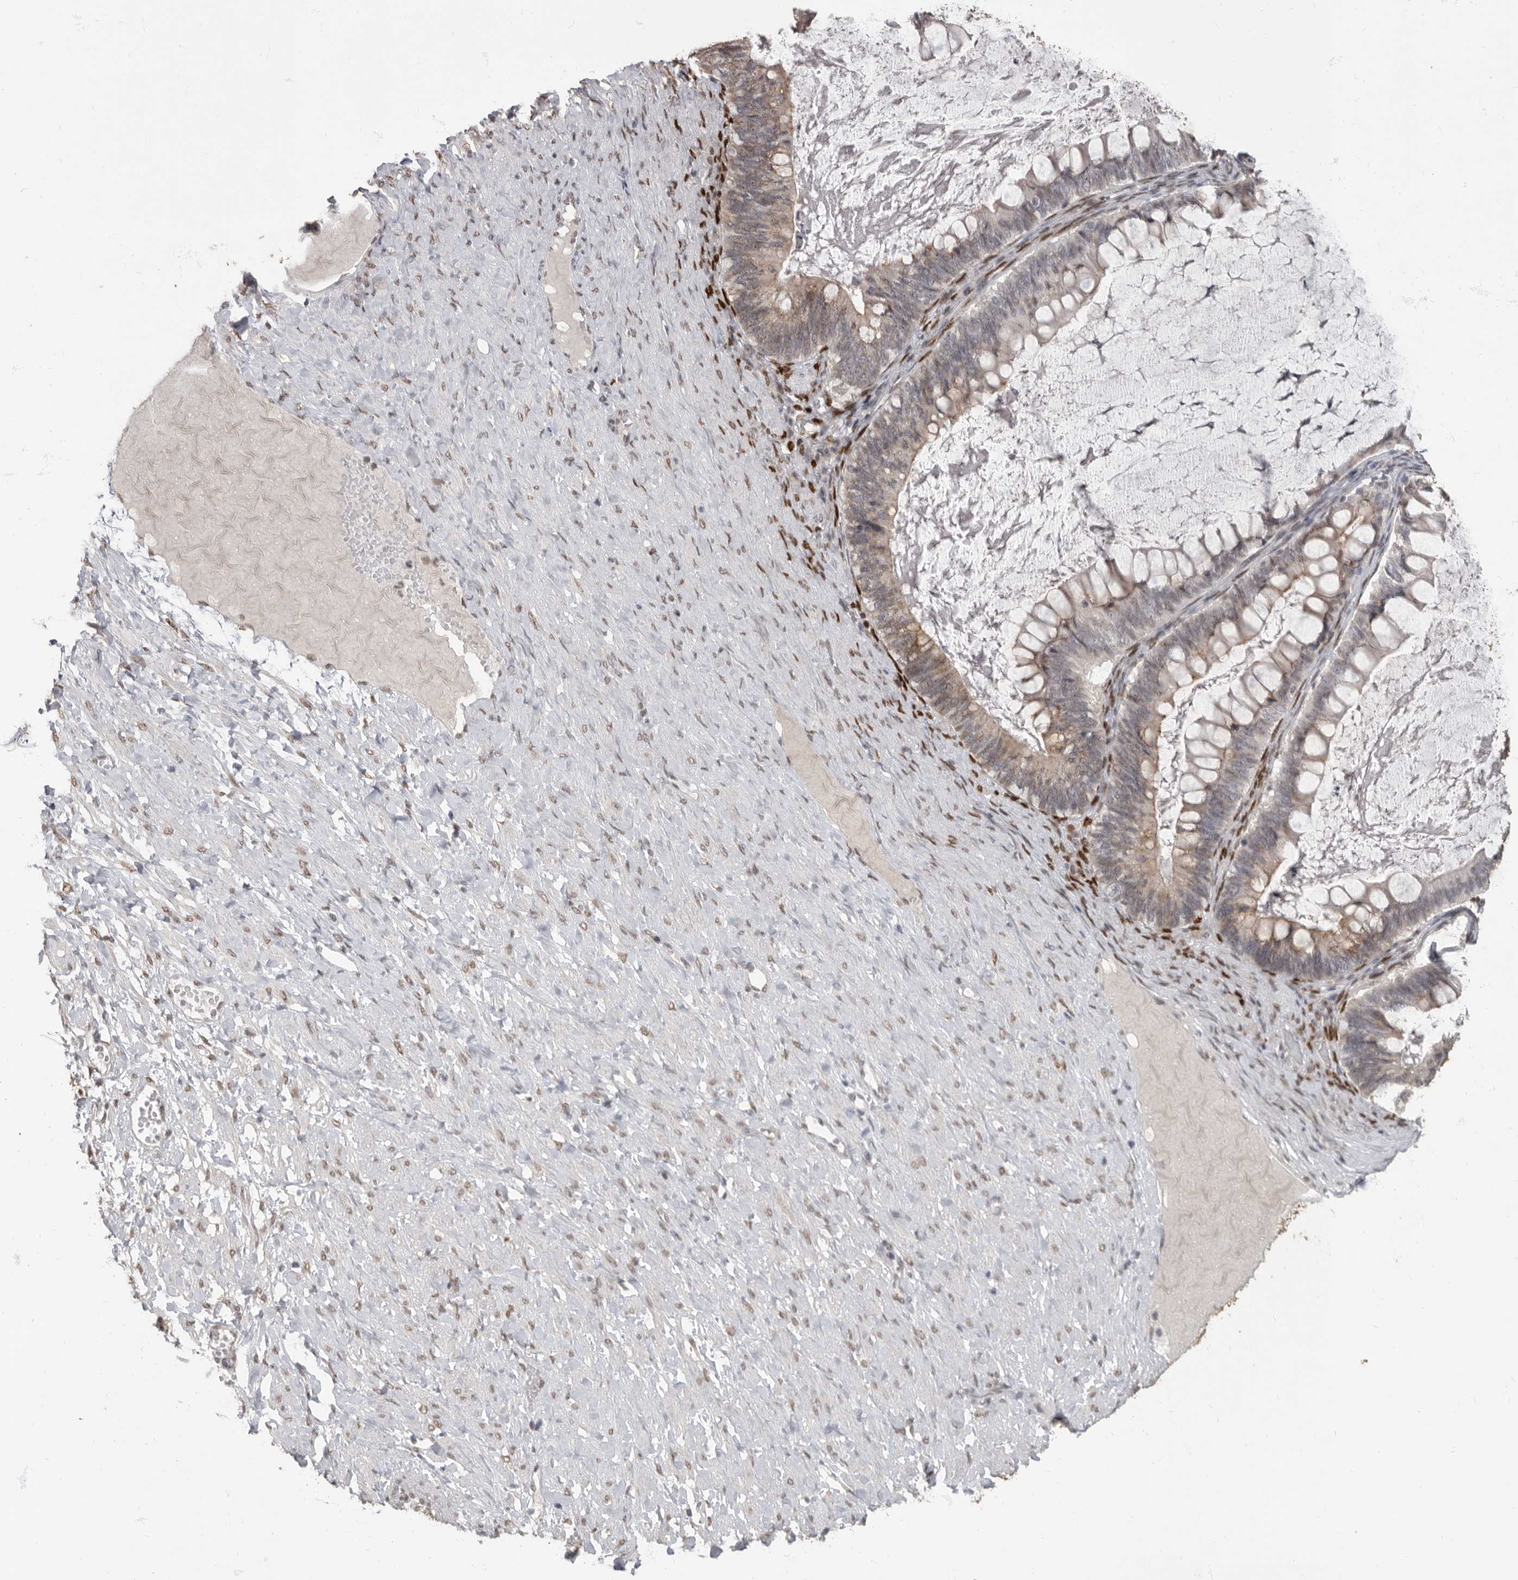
{"staining": {"intensity": "weak", "quantity": ">75%", "location": "cytoplasmic/membranous"}, "tissue": "ovarian cancer", "cell_type": "Tumor cells", "image_type": "cancer", "snomed": [{"axis": "morphology", "description": "Cystadenocarcinoma, mucinous, NOS"}, {"axis": "topography", "description": "Ovary"}], "caption": "Immunohistochemical staining of mucinous cystadenocarcinoma (ovarian) exhibits low levels of weak cytoplasmic/membranous positivity in about >75% of tumor cells. (DAB IHC, brown staining for protein, blue staining for nuclei).", "gene": "NBL1", "patient": {"sex": "female", "age": 61}}